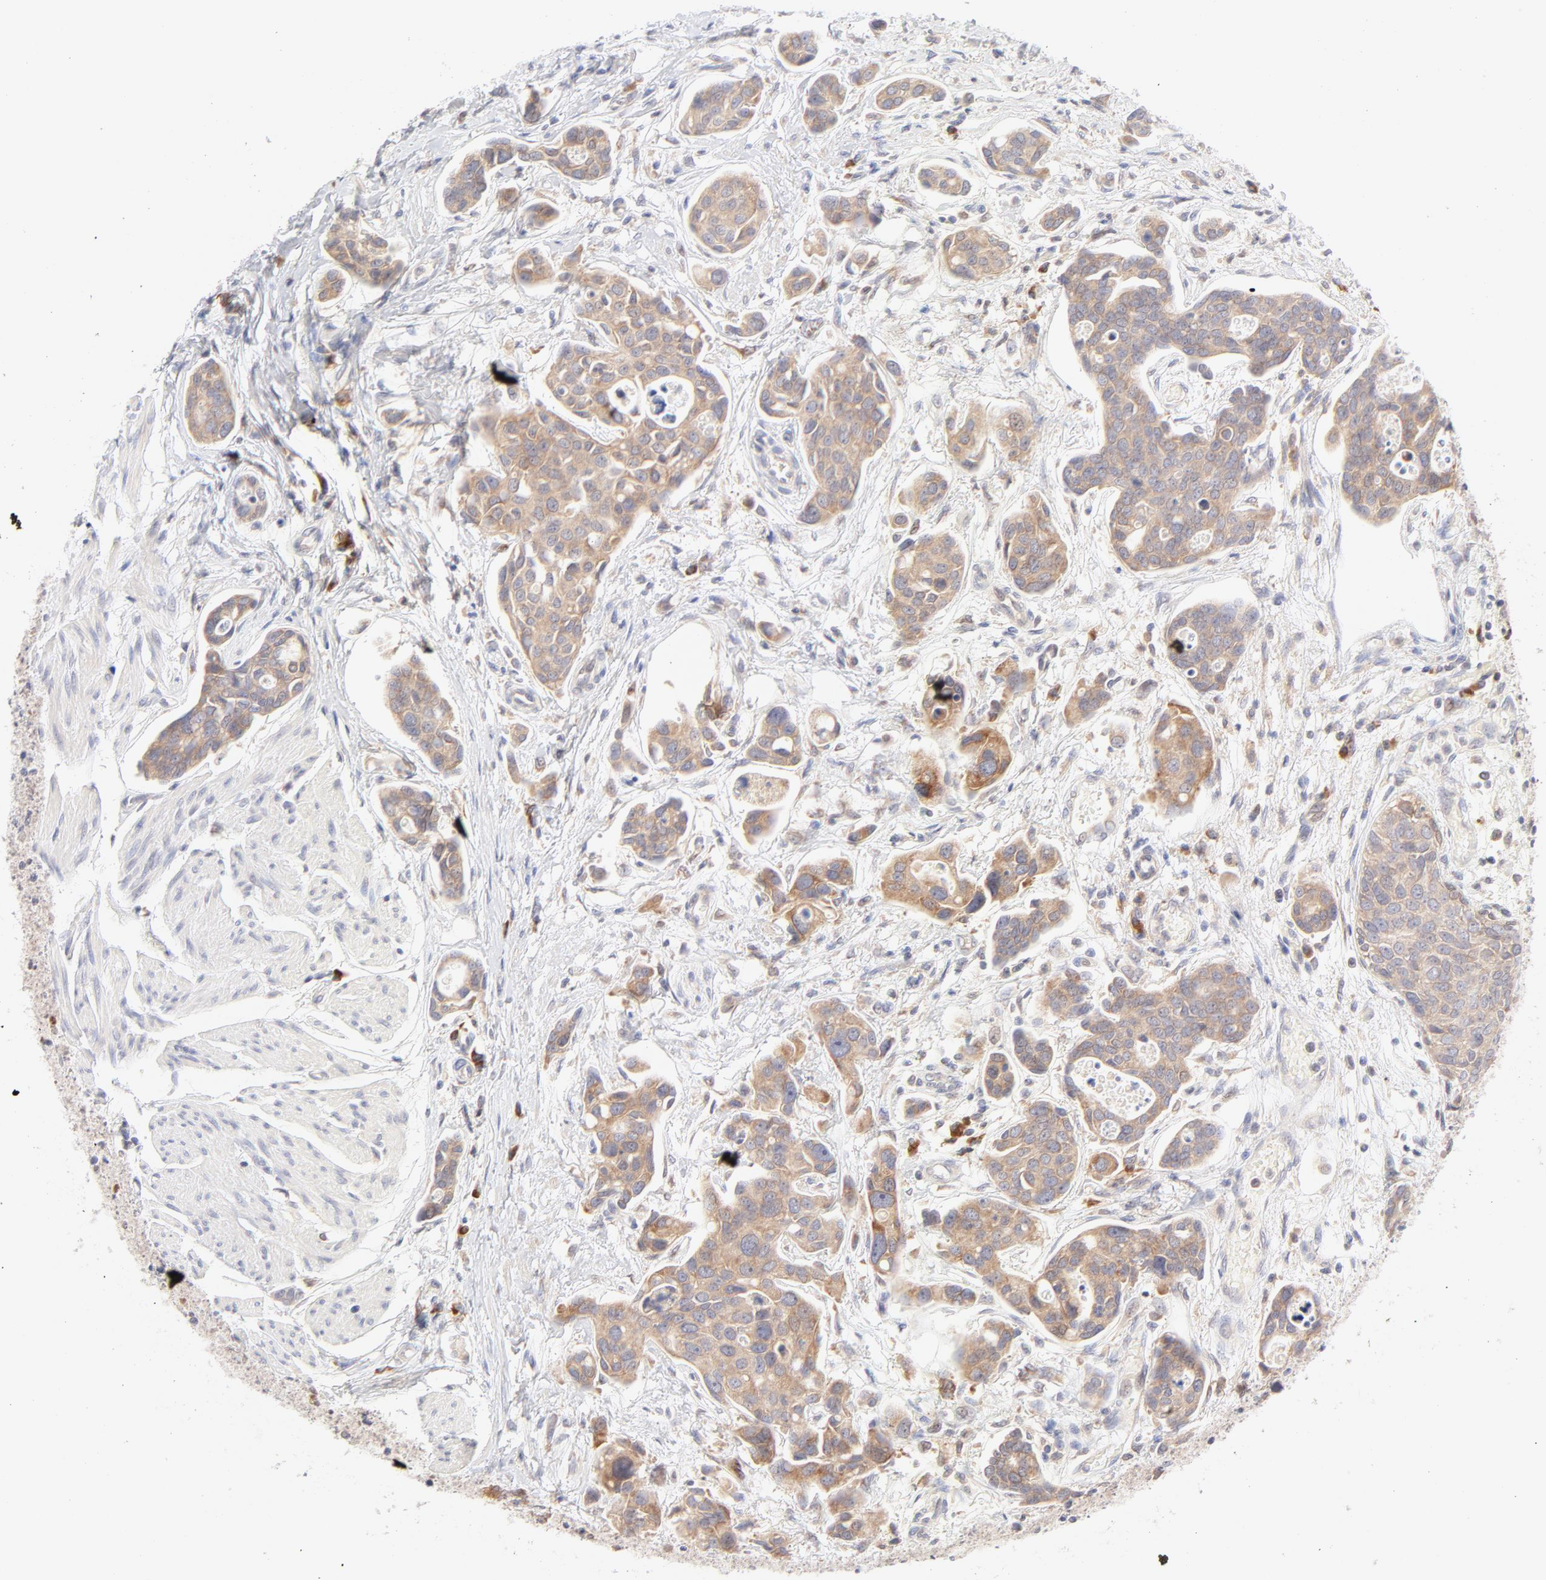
{"staining": {"intensity": "moderate", "quantity": ">75%", "location": "cytoplasmic/membranous"}, "tissue": "urothelial cancer", "cell_type": "Tumor cells", "image_type": "cancer", "snomed": [{"axis": "morphology", "description": "Urothelial carcinoma, High grade"}, {"axis": "topography", "description": "Urinary bladder"}], "caption": "Immunohistochemical staining of high-grade urothelial carcinoma shows medium levels of moderate cytoplasmic/membranous expression in about >75% of tumor cells.", "gene": "RPS6KA1", "patient": {"sex": "male", "age": 78}}